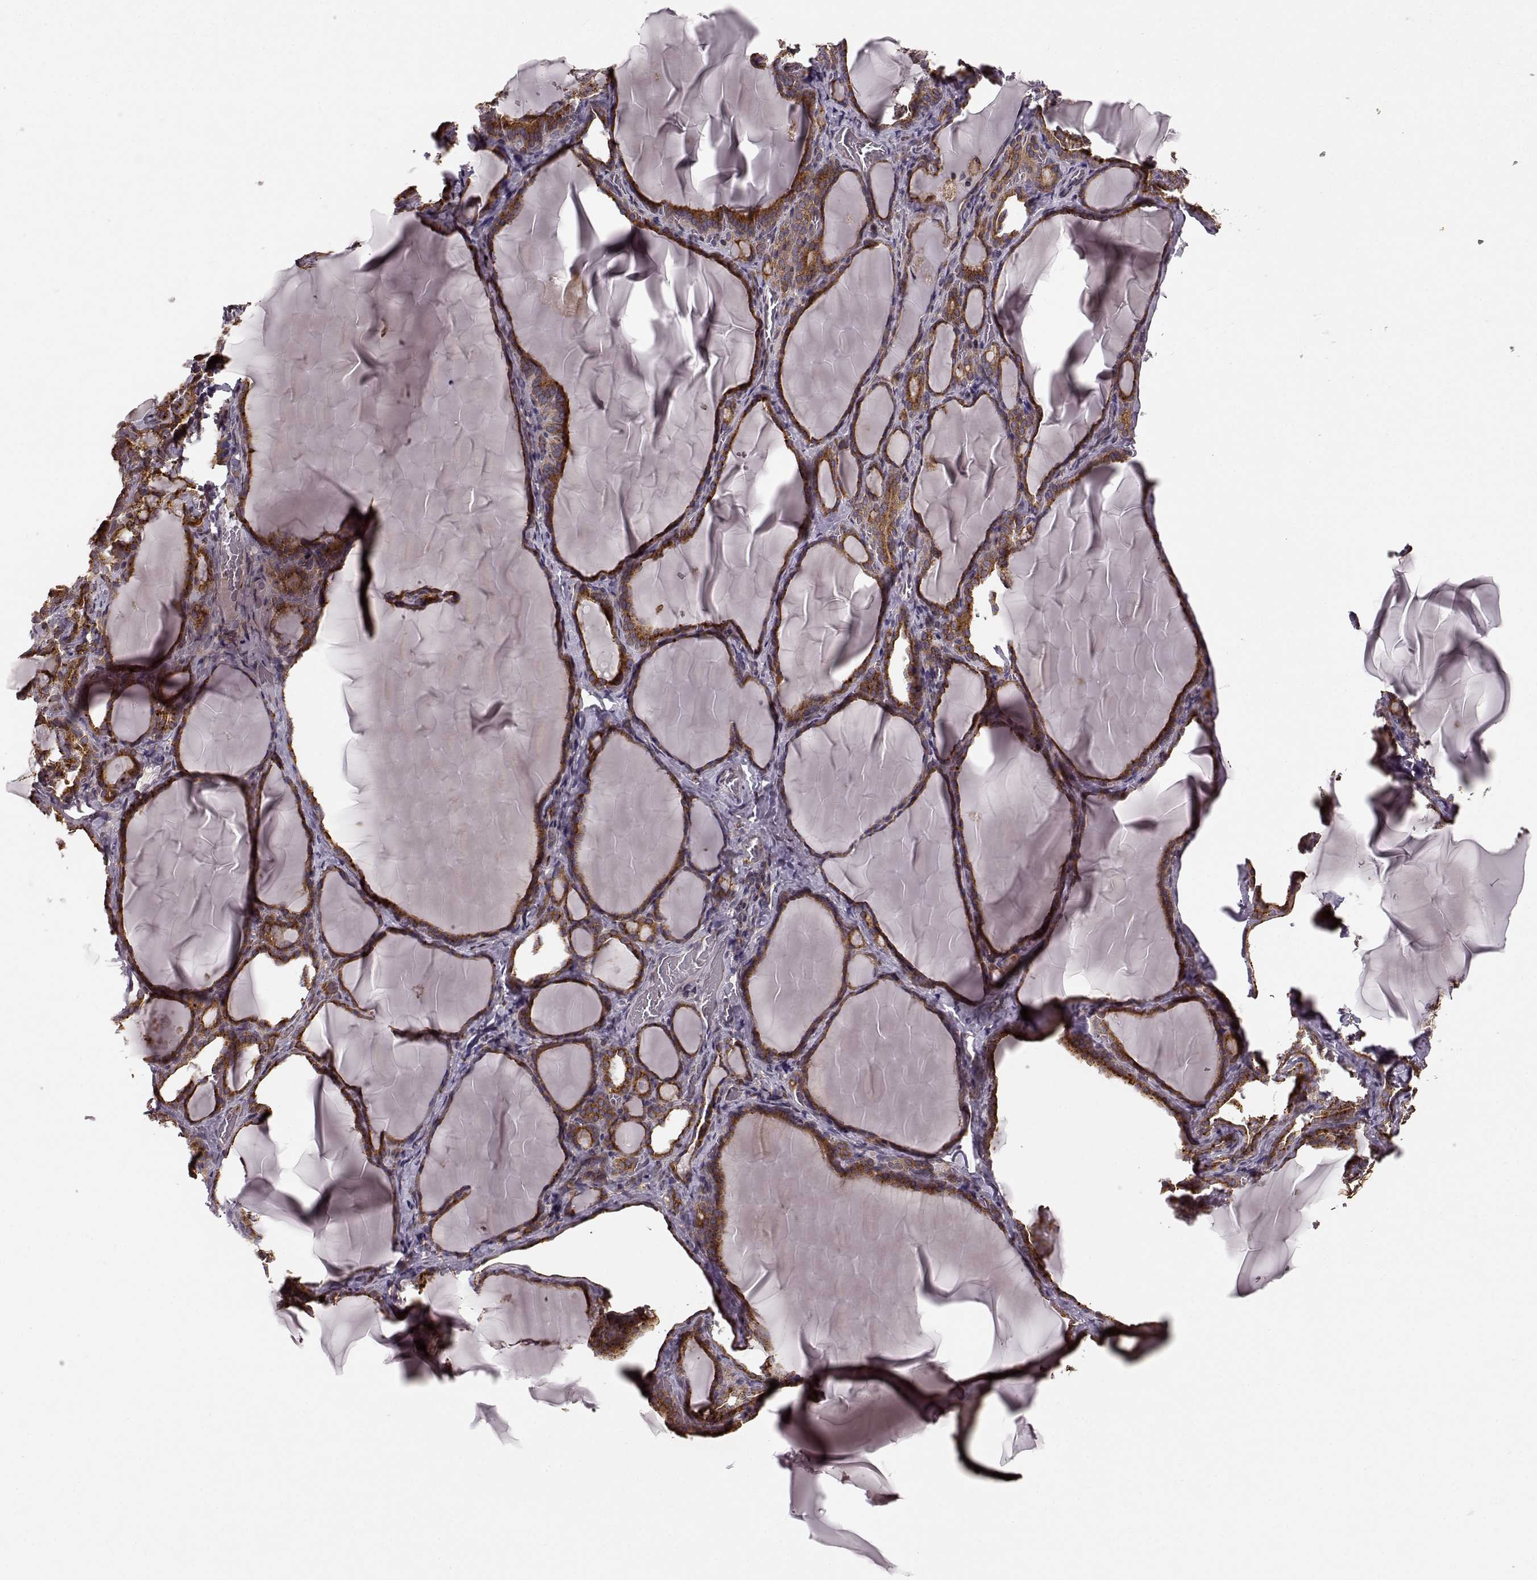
{"staining": {"intensity": "strong", "quantity": ">75%", "location": "cytoplasmic/membranous"}, "tissue": "thyroid gland", "cell_type": "Glandular cells", "image_type": "normal", "snomed": [{"axis": "morphology", "description": "Normal tissue, NOS"}, {"axis": "morphology", "description": "Hyperplasia, NOS"}, {"axis": "topography", "description": "Thyroid gland"}], "caption": "A brown stain labels strong cytoplasmic/membranous positivity of a protein in glandular cells of benign thyroid gland.", "gene": "YIPF5", "patient": {"sex": "female", "age": 27}}